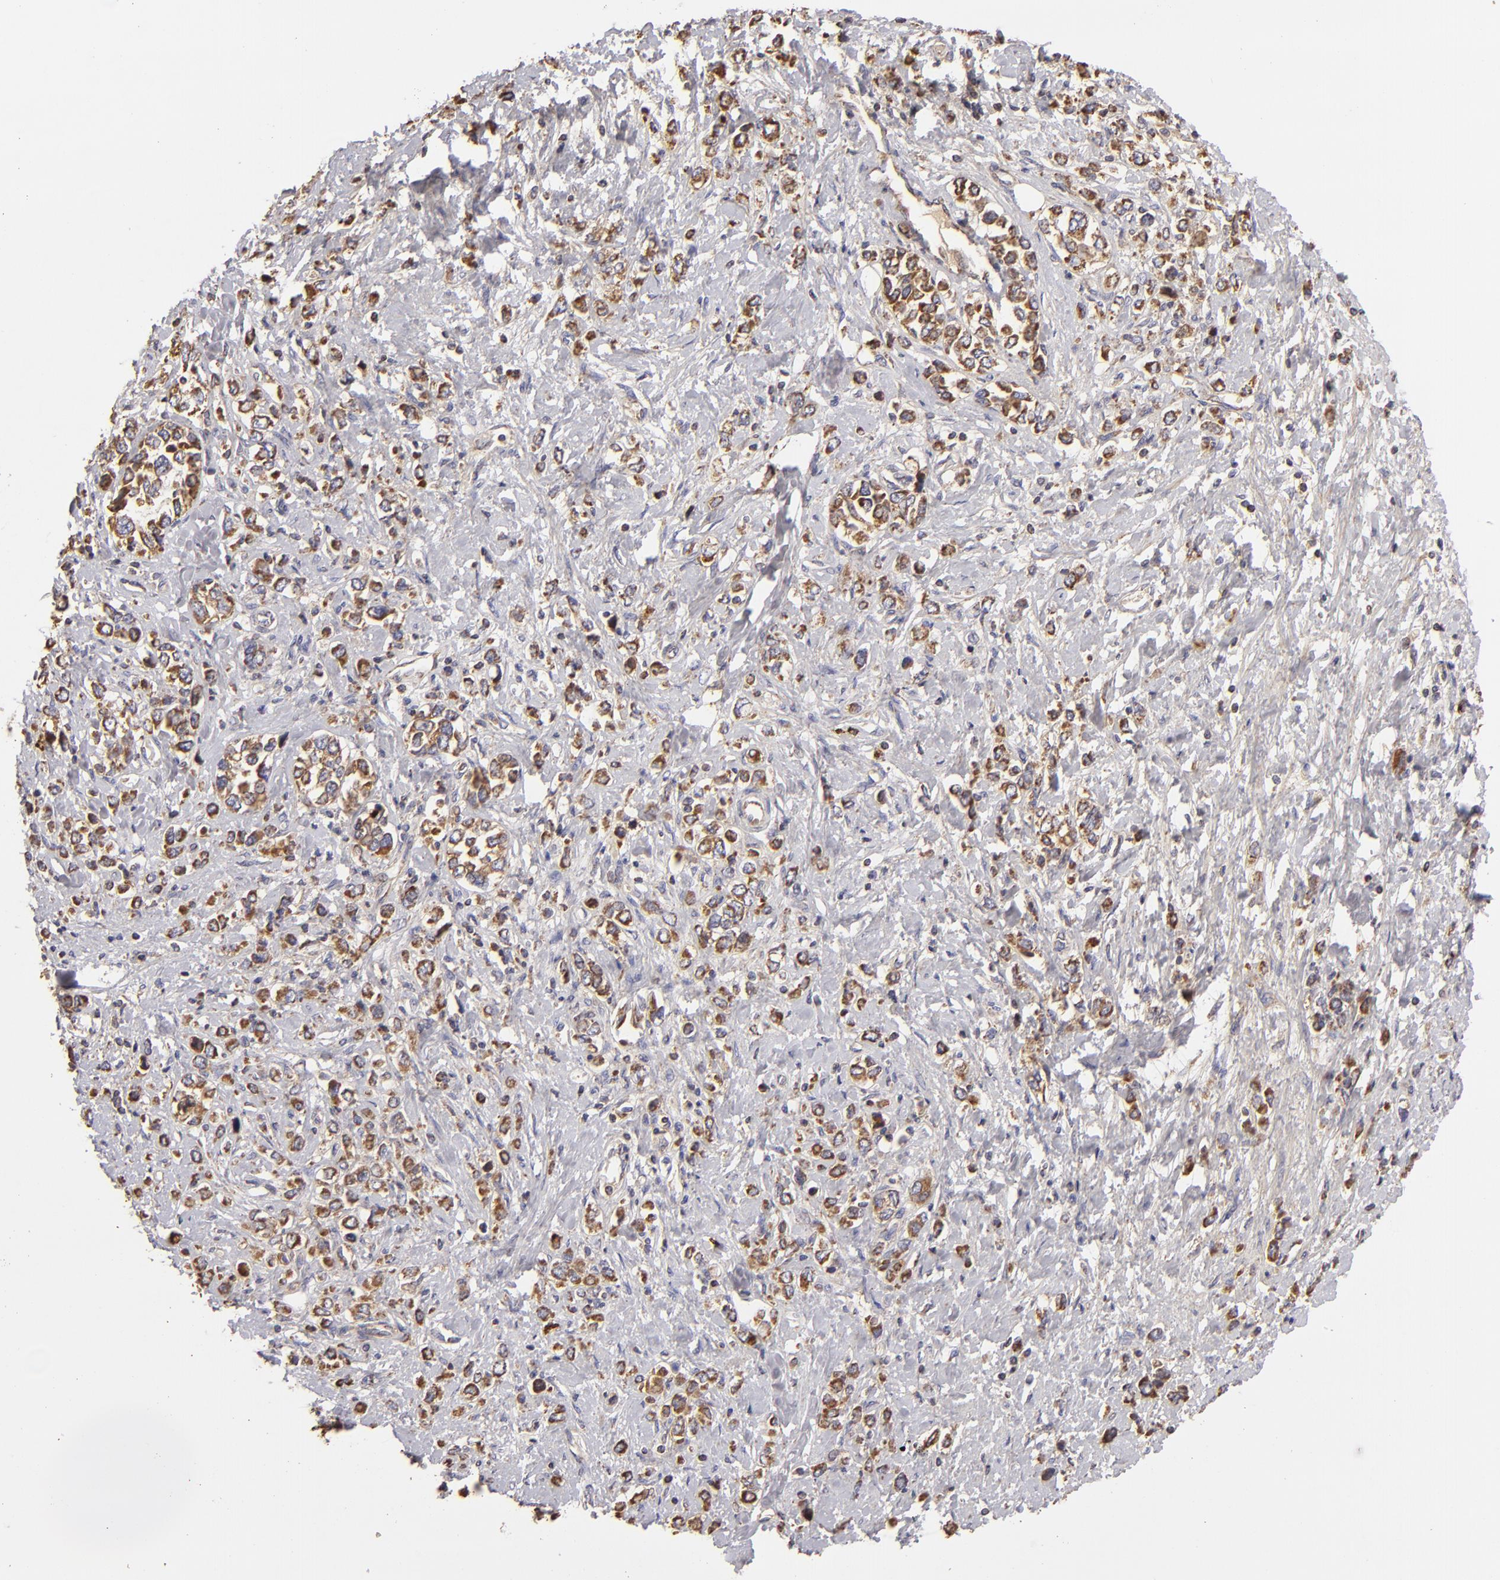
{"staining": {"intensity": "moderate", "quantity": ">75%", "location": "cytoplasmic/membranous"}, "tissue": "stomach cancer", "cell_type": "Tumor cells", "image_type": "cancer", "snomed": [{"axis": "morphology", "description": "Adenocarcinoma, NOS"}, {"axis": "topography", "description": "Stomach, upper"}], "caption": "Adenocarcinoma (stomach) tissue displays moderate cytoplasmic/membranous expression in about >75% of tumor cells, visualized by immunohistochemistry. The protein is shown in brown color, while the nuclei are stained blue.", "gene": "CFB", "patient": {"sex": "male", "age": 76}}